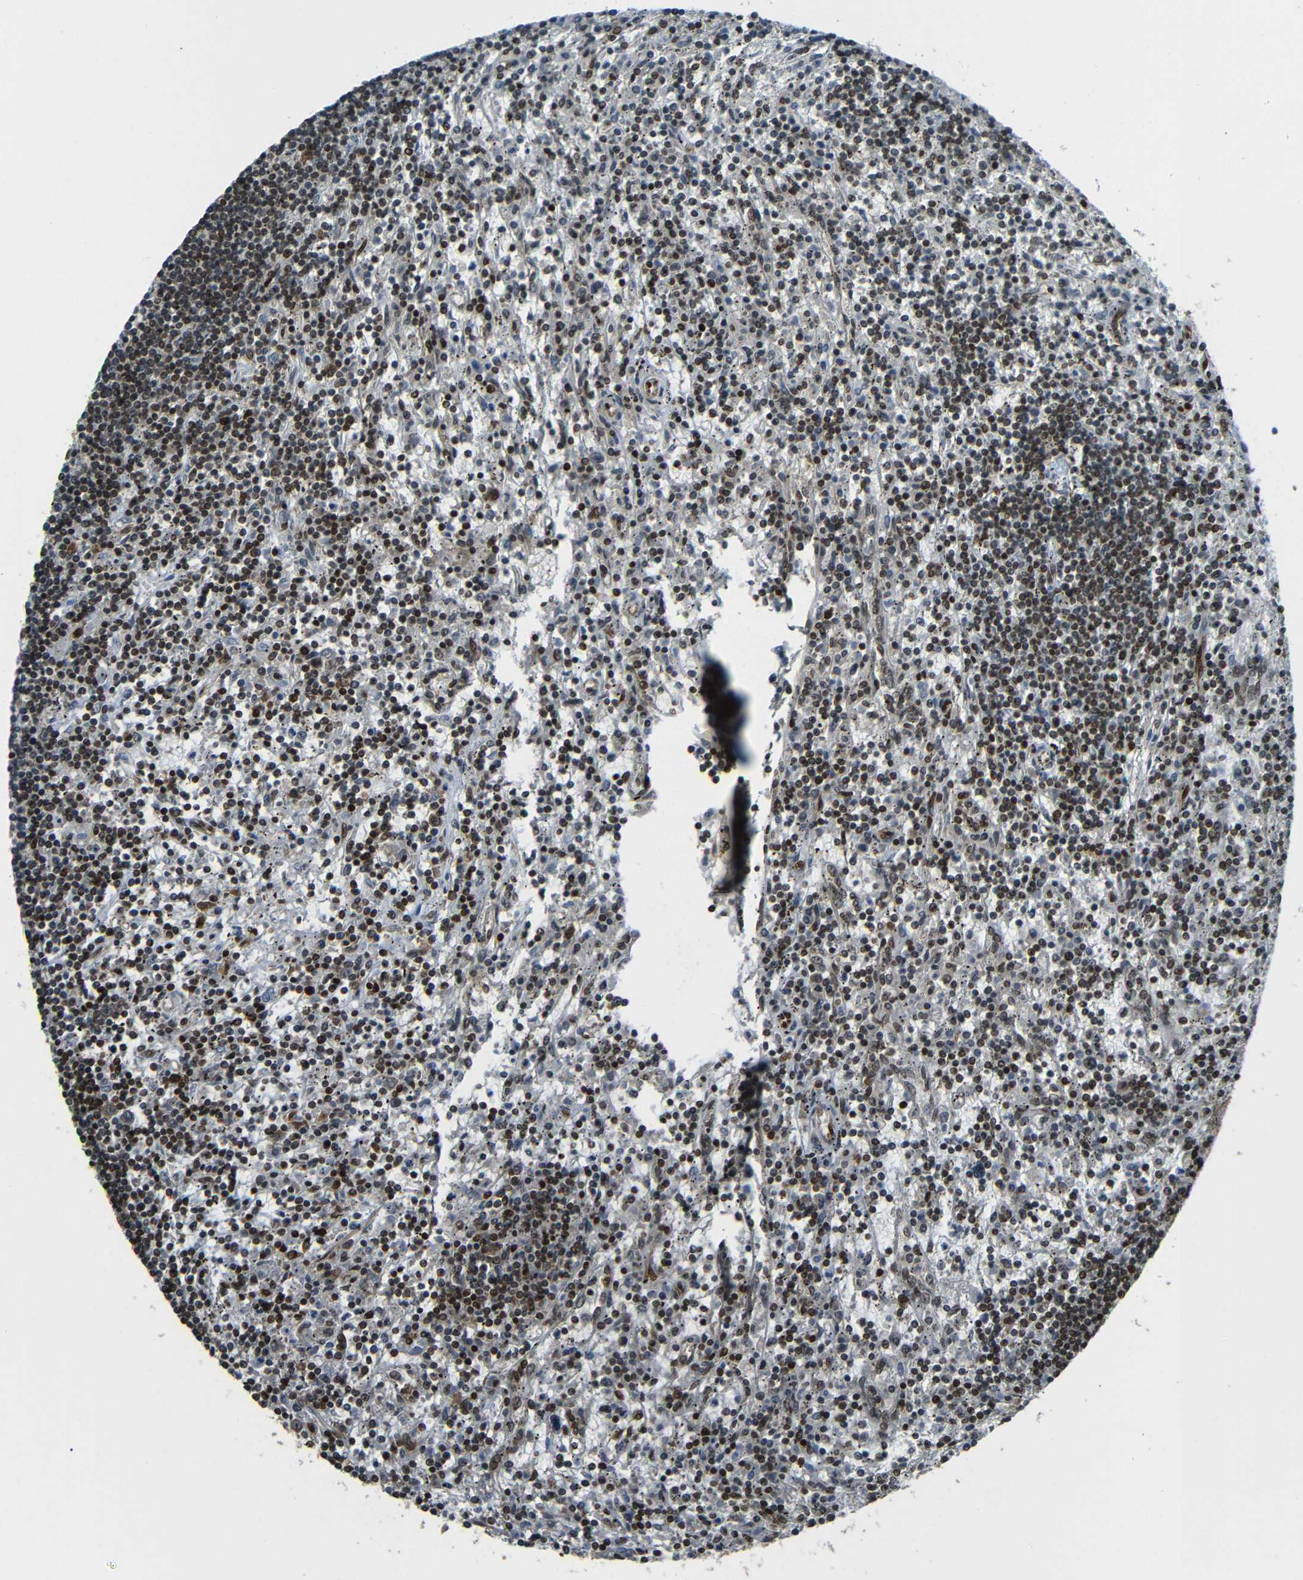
{"staining": {"intensity": "moderate", "quantity": "25%-75%", "location": "nuclear"}, "tissue": "lymphoma", "cell_type": "Tumor cells", "image_type": "cancer", "snomed": [{"axis": "morphology", "description": "Malignant lymphoma, non-Hodgkin's type, Low grade"}, {"axis": "topography", "description": "Spleen"}], "caption": "Protein staining by IHC exhibits moderate nuclear expression in about 25%-75% of tumor cells in low-grade malignant lymphoma, non-Hodgkin's type.", "gene": "PSIP1", "patient": {"sex": "male", "age": 76}}